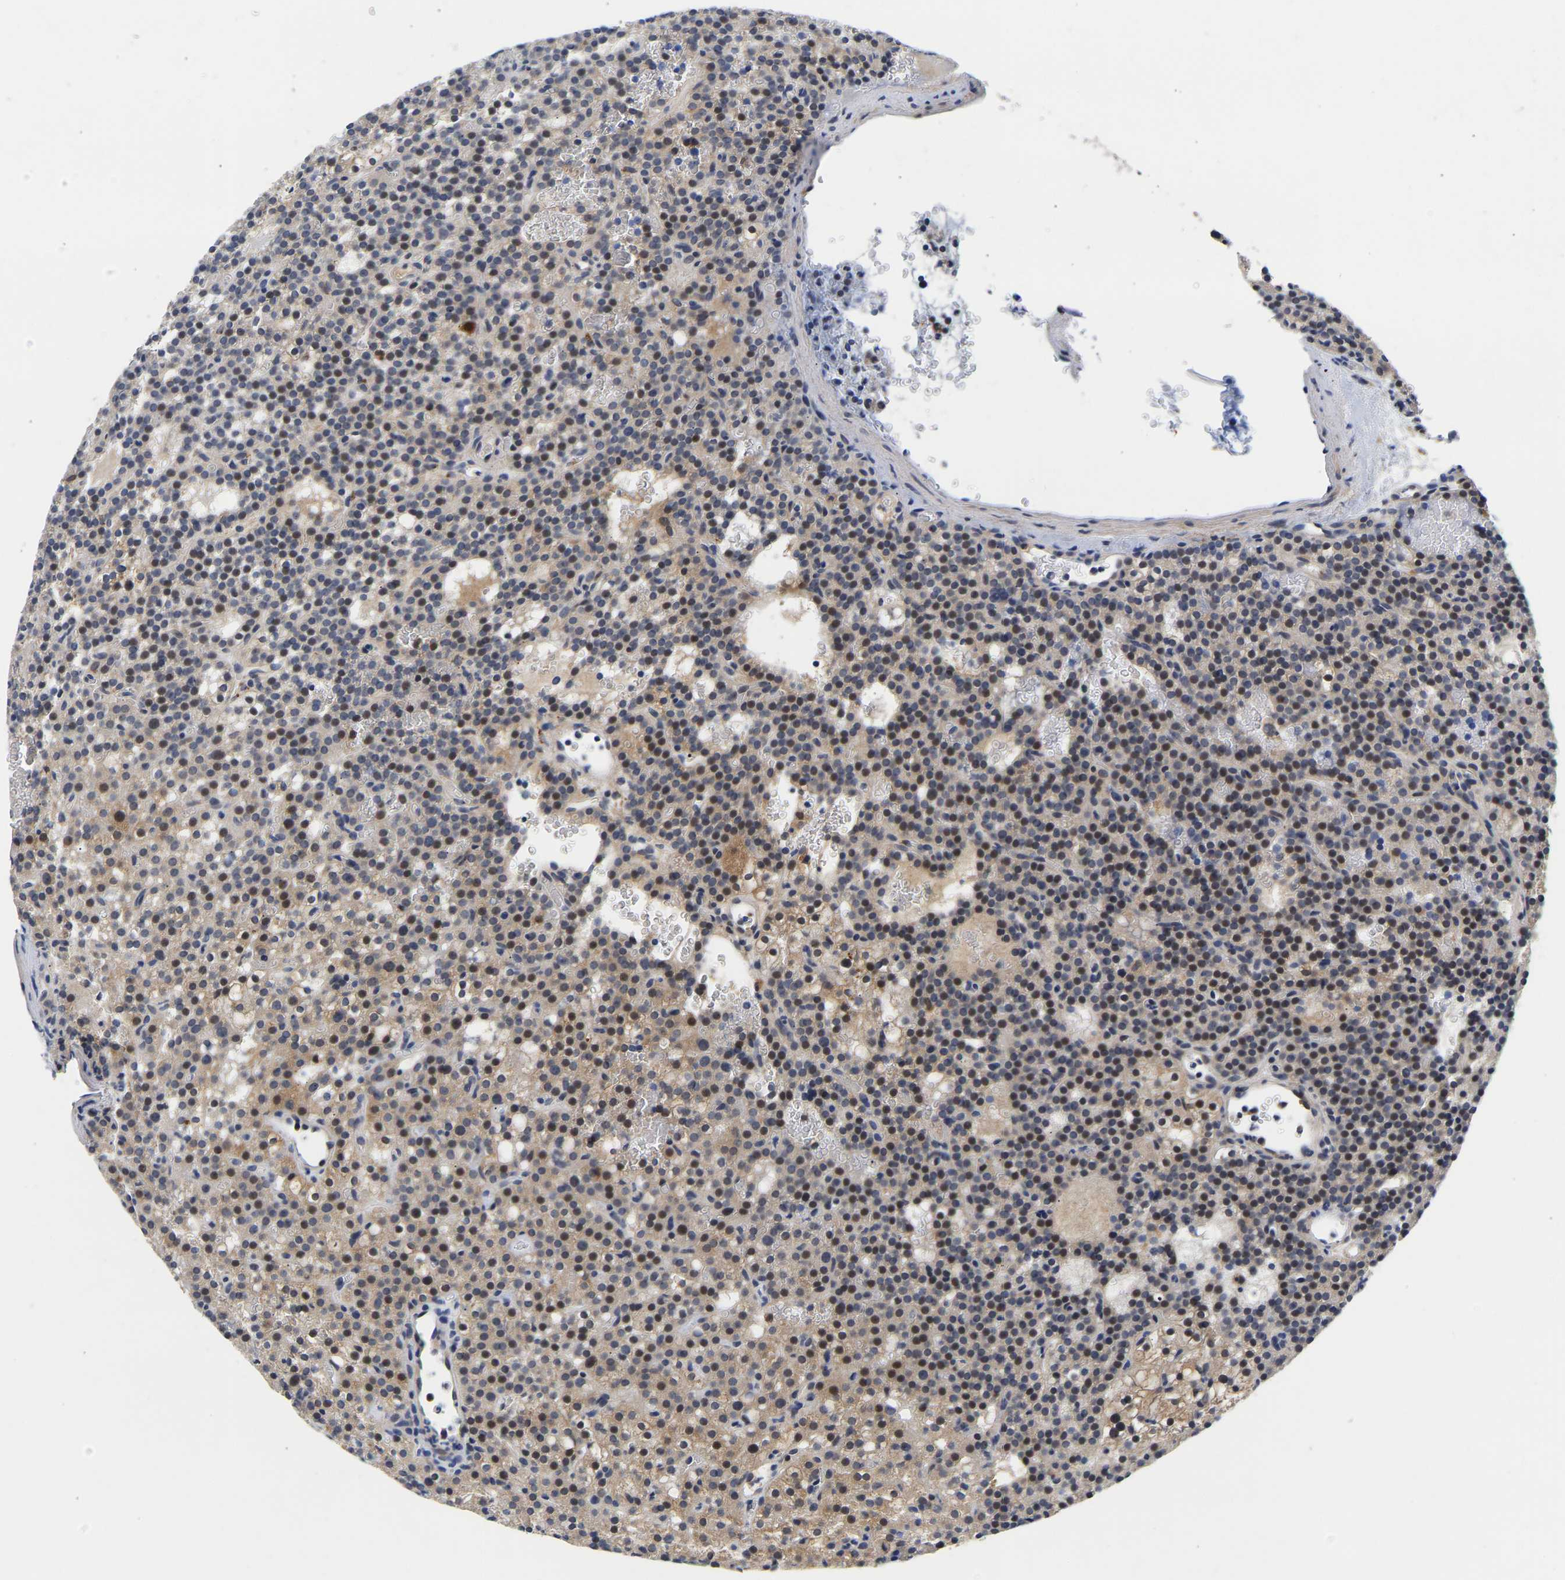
{"staining": {"intensity": "weak", "quantity": "25%-75%", "location": "cytoplasmic/membranous,nuclear"}, "tissue": "parathyroid gland", "cell_type": "Glandular cells", "image_type": "normal", "snomed": [{"axis": "morphology", "description": "Normal tissue, NOS"}, {"axis": "morphology", "description": "Adenoma, NOS"}, {"axis": "topography", "description": "Parathyroid gland"}], "caption": "High-power microscopy captured an immunohistochemistry photomicrograph of benign parathyroid gland, revealing weak cytoplasmic/membranous,nuclear staining in approximately 25%-75% of glandular cells. The staining is performed using DAB (3,3'-diaminobenzidine) brown chromogen to label protein expression. The nuclei are counter-stained blue using hematoxylin.", "gene": "CCDC6", "patient": {"sex": "female", "age": 74}}